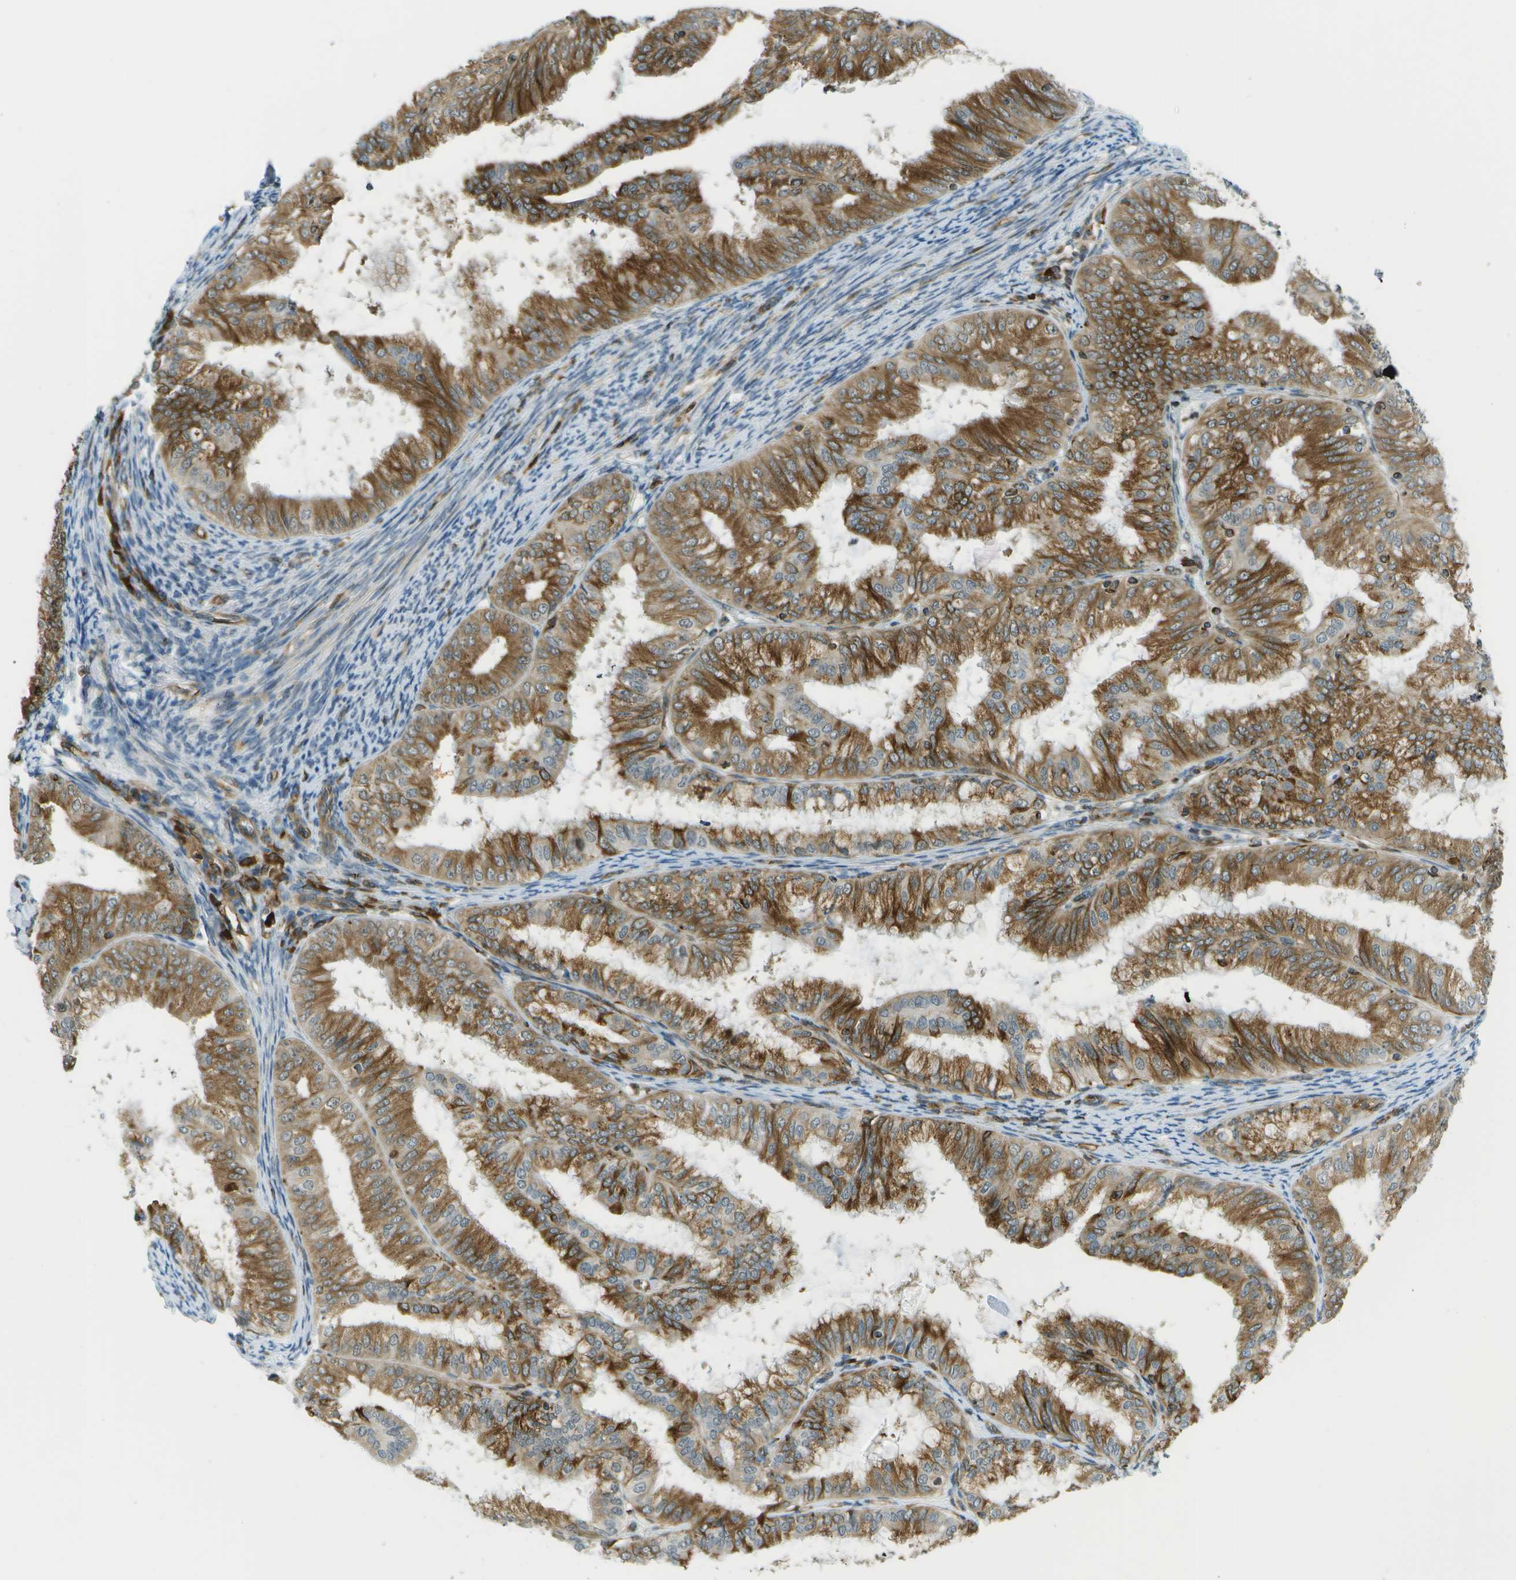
{"staining": {"intensity": "moderate", "quantity": ">75%", "location": "cytoplasmic/membranous"}, "tissue": "endometrial cancer", "cell_type": "Tumor cells", "image_type": "cancer", "snomed": [{"axis": "morphology", "description": "Adenocarcinoma, NOS"}, {"axis": "topography", "description": "Endometrium"}], "caption": "Brown immunohistochemical staining in human adenocarcinoma (endometrial) reveals moderate cytoplasmic/membranous positivity in about >75% of tumor cells. The staining is performed using DAB brown chromogen to label protein expression. The nuclei are counter-stained blue using hematoxylin.", "gene": "TMTC1", "patient": {"sex": "female", "age": 63}}